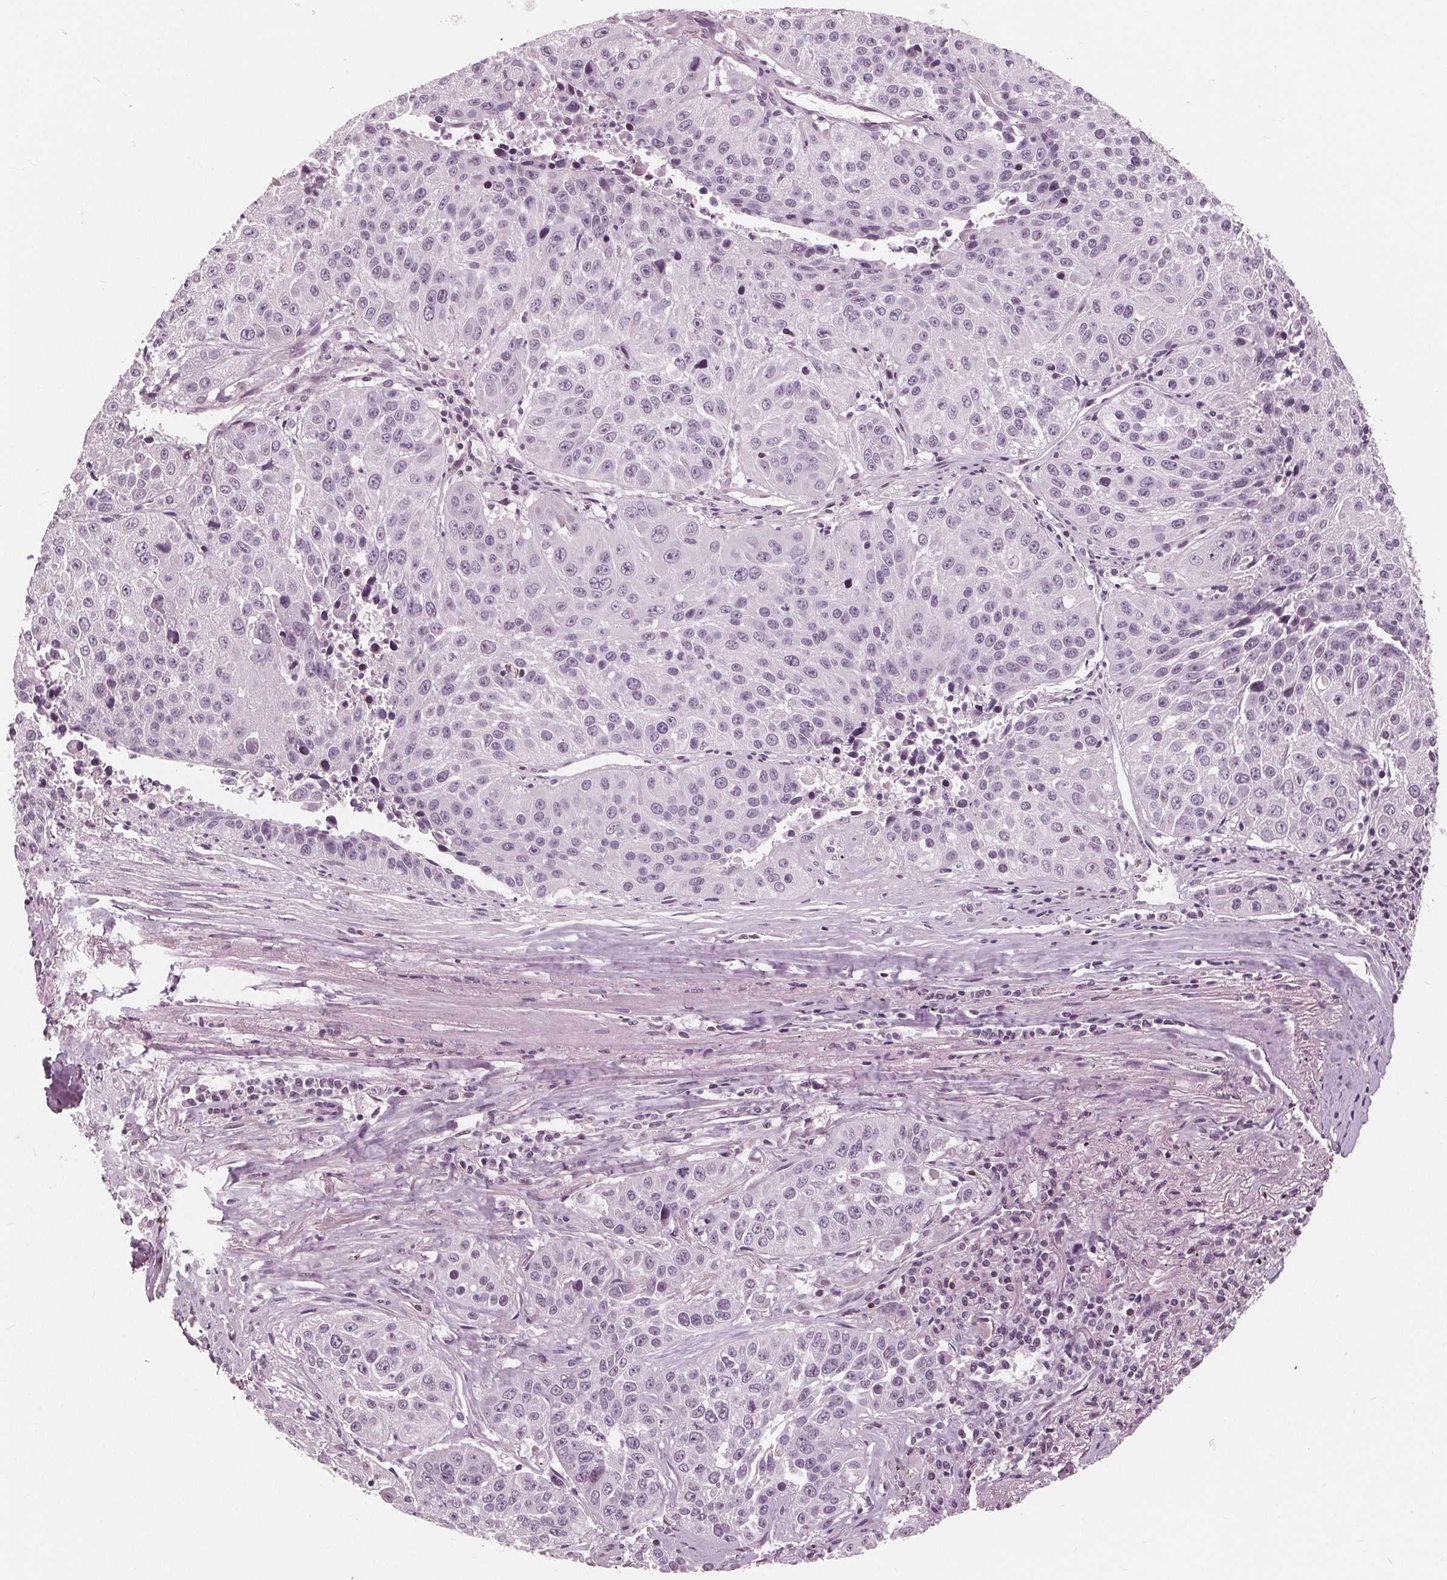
{"staining": {"intensity": "negative", "quantity": "none", "location": "none"}, "tissue": "lung cancer", "cell_type": "Tumor cells", "image_type": "cancer", "snomed": [{"axis": "morphology", "description": "Squamous cell carcinoma, NOS"}, {"axis": "topography", "description": "Lung"}], "caption": "Lung cancer (squamous cell carcinoma) was stained to show a protein in brown. There is no significant staining in tumor cells. (IHC, brightfield microscopy, high magnification).", "gene": "ING3", "patient": {"sex": "female", "age": 61}}